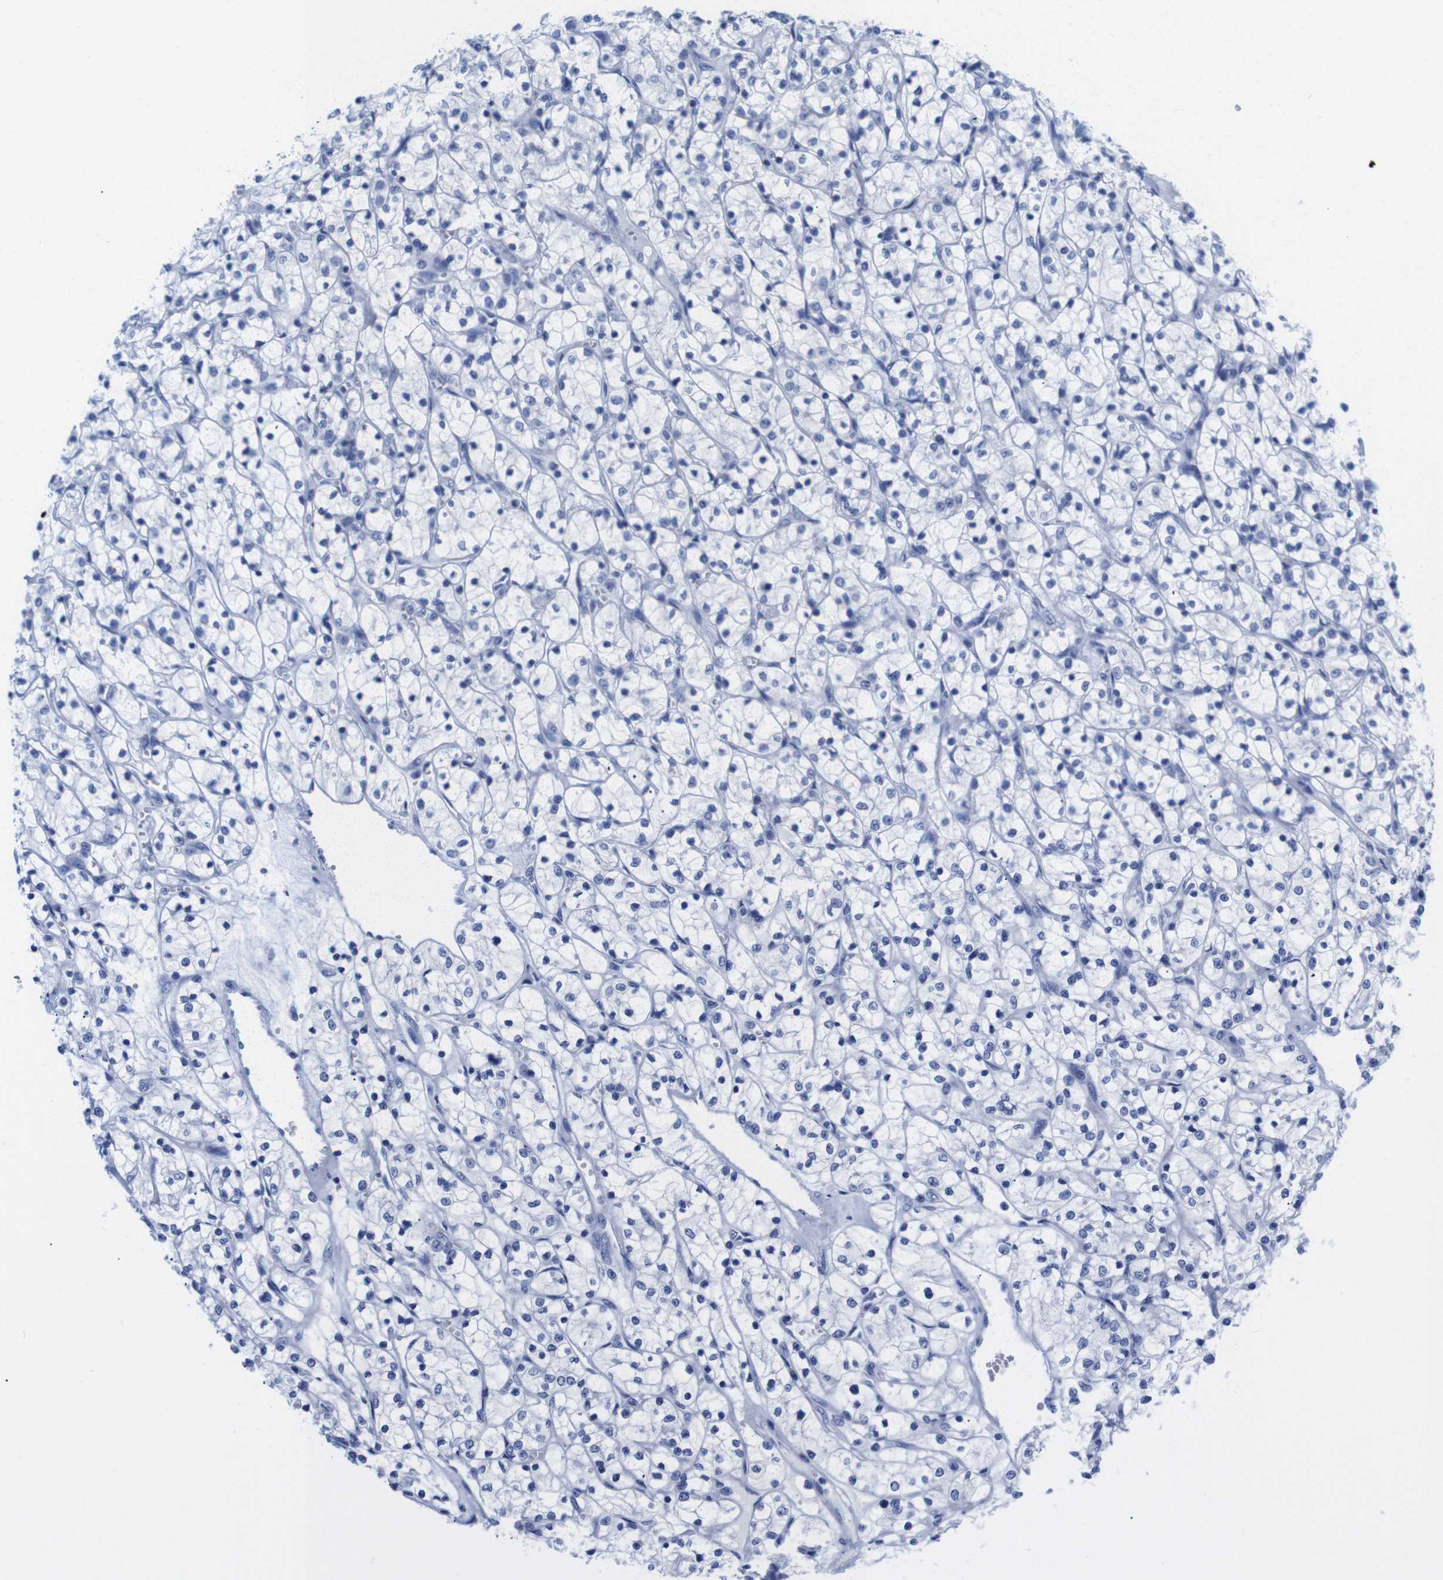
{"staining": {"intensity": "negative", "quantity": "none", "location": "none"}, "tissue": "renal cancer", "cell_type": "Tumor cells", "image_type": "cancer", "snomed": [{"axis": "morphology", "description": "Adenocarcinoma, NOS"}, {"axis": "topography", "description": "Kidney"}], "caption": "The immunohistochemistry histopathology image has no significant staining in tumor cells of renal adenocarcinoma tissue. (Stains: DAB immunohistochemistry (IHC) with hematoxylin counter stain, Microscopy: brightfield microscopy at high magnification).", "gene": "LRRC55", "patient": {"sex": "female", "age": 69}}